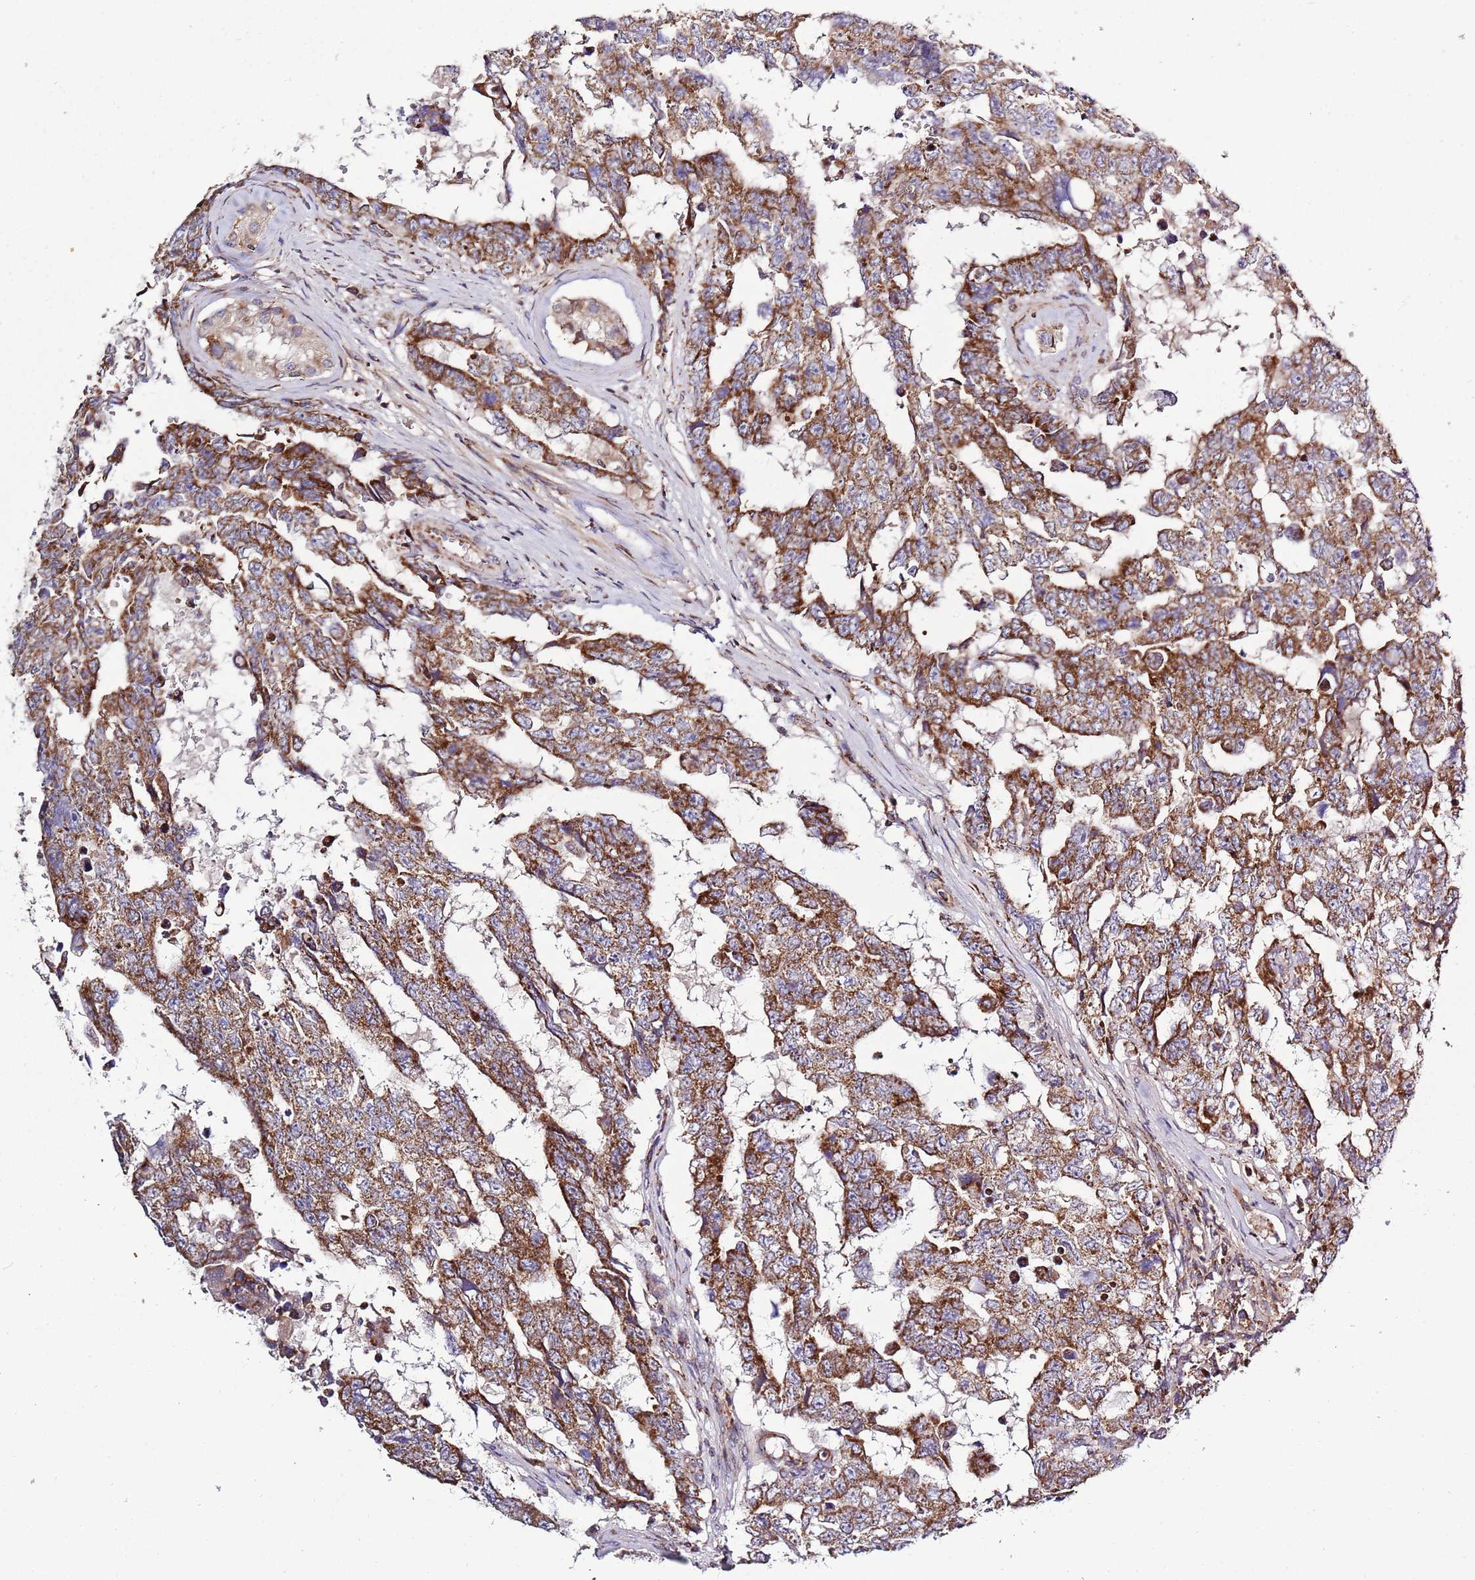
{"staining": {"intensity": "strong", "quantity": ">75%", "location": "cytoplasmic/membranous"}, "tissue": "testis cancer", "cell_type": "Tumor cells", "image_type": "cancer", "snomed": [{"axis": "morphology", "description": "Normal tissue, NOS"}, {"axis": "morphology", "description": "Carcinoma, Embryonal, NOS"}, {"axis": "topography", "description": "Testis"}, {"axis": "topography", "description": "Epididymis"}], "caption": "Strong cytoplasmic/membranous staining is present in about >75% of tumor cells in testis embryonal carcinoma.", "gene": "IRS4", "patient": {"sex": "male", "age": 25}}